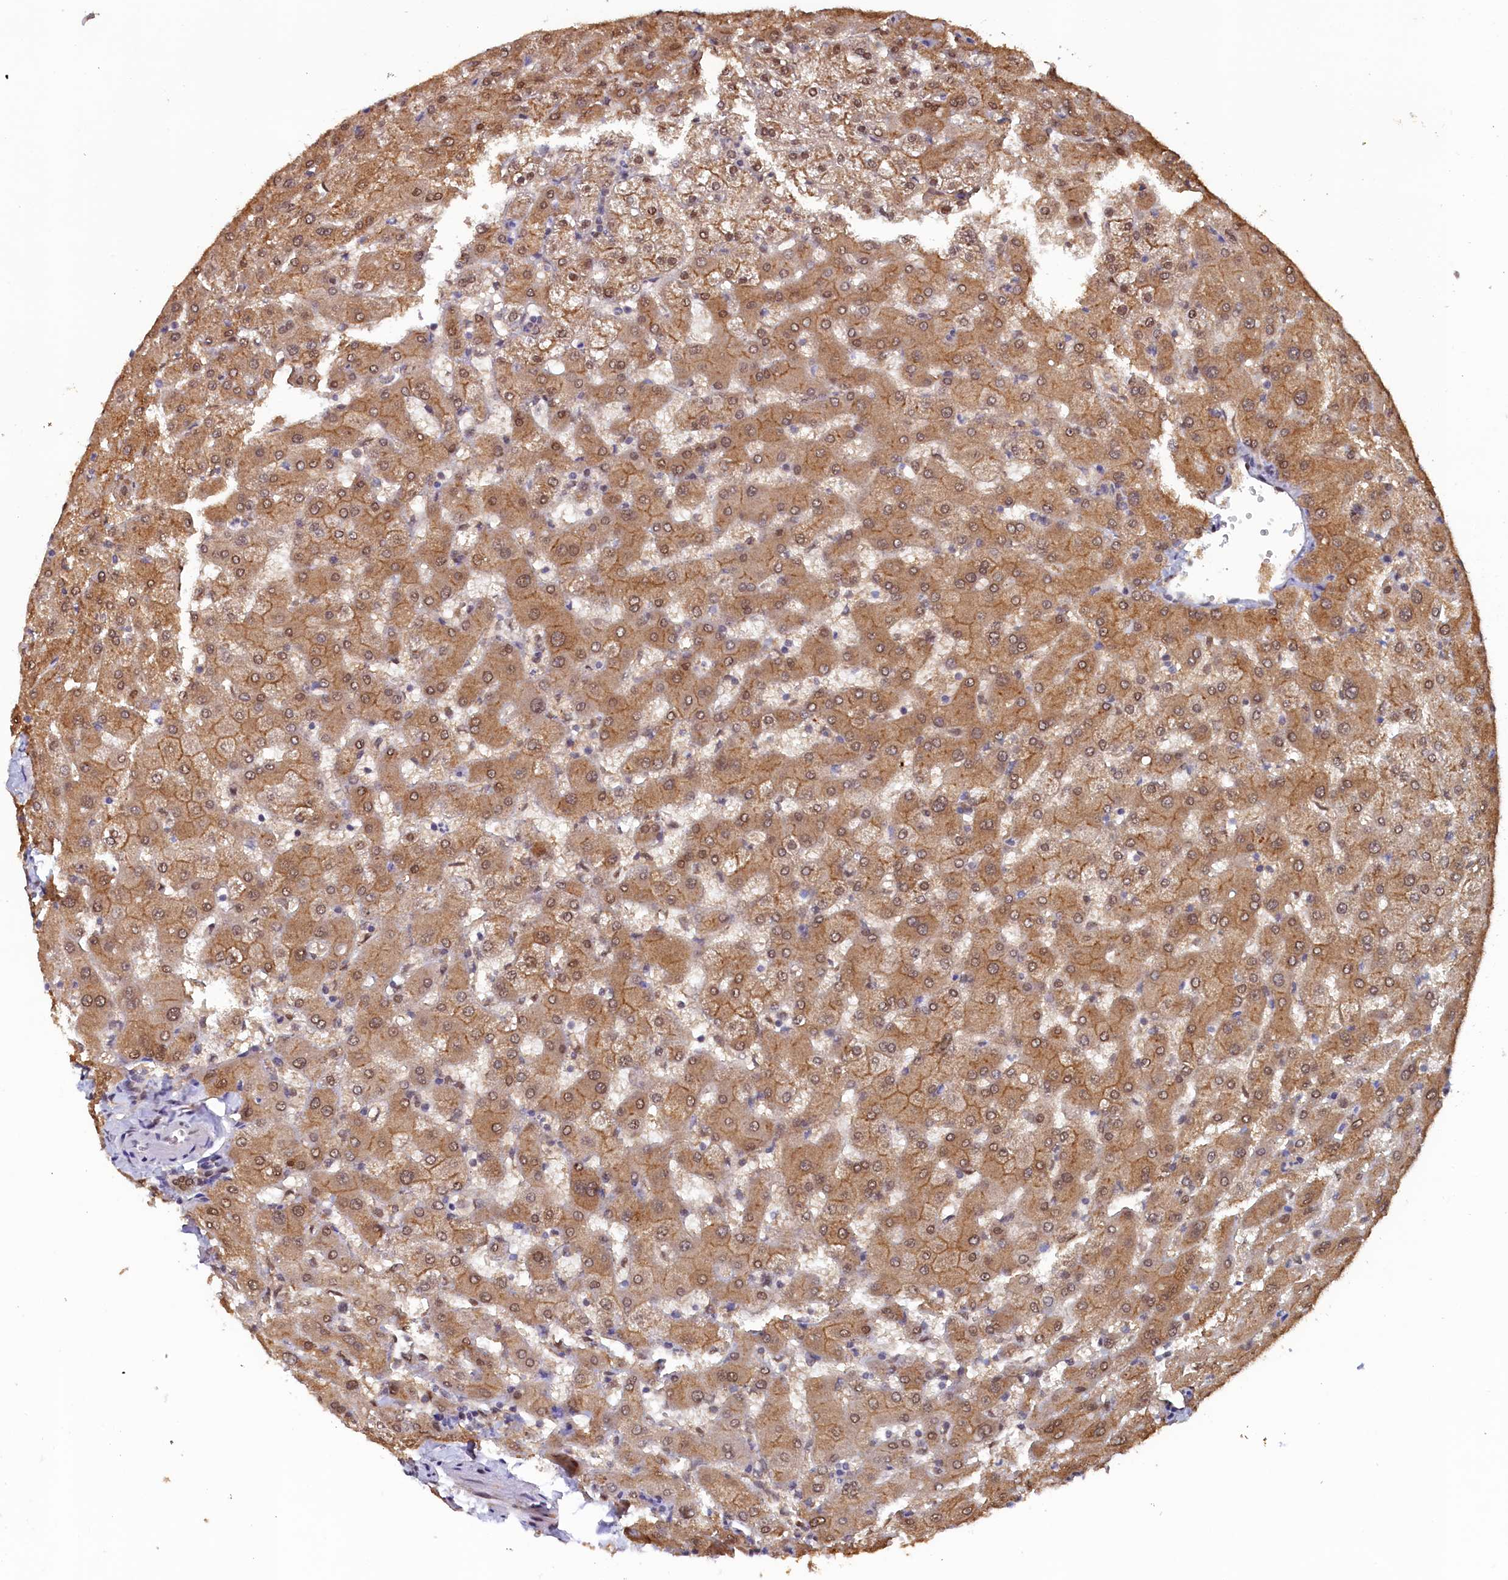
{"staining": {"intensity": "moderate", "quantity": ">75%", "location": "cytoplasmic/membranous,nuclear"}, "tissue": "liver", "cell_type": "Cholangiocytes", "image_type": "normal", "snomed": [{"axis": "morphology", "description": "Normal tissue, NOS"}, {"axis": "topography", "description": "Liver"}], "caption": "Unremarkable liver demonstrates moderate cytoplasmic/membranous,nuclear positivity in about >75% of cholangiocytes, visualized by immunohistochemistry. Using DAB (brown) and hematoxylin (blue) stains, captured at high magnification using brightfield microscopy.", "gene": "AHCY", "patient": {"sex": "female", "age": 63}}